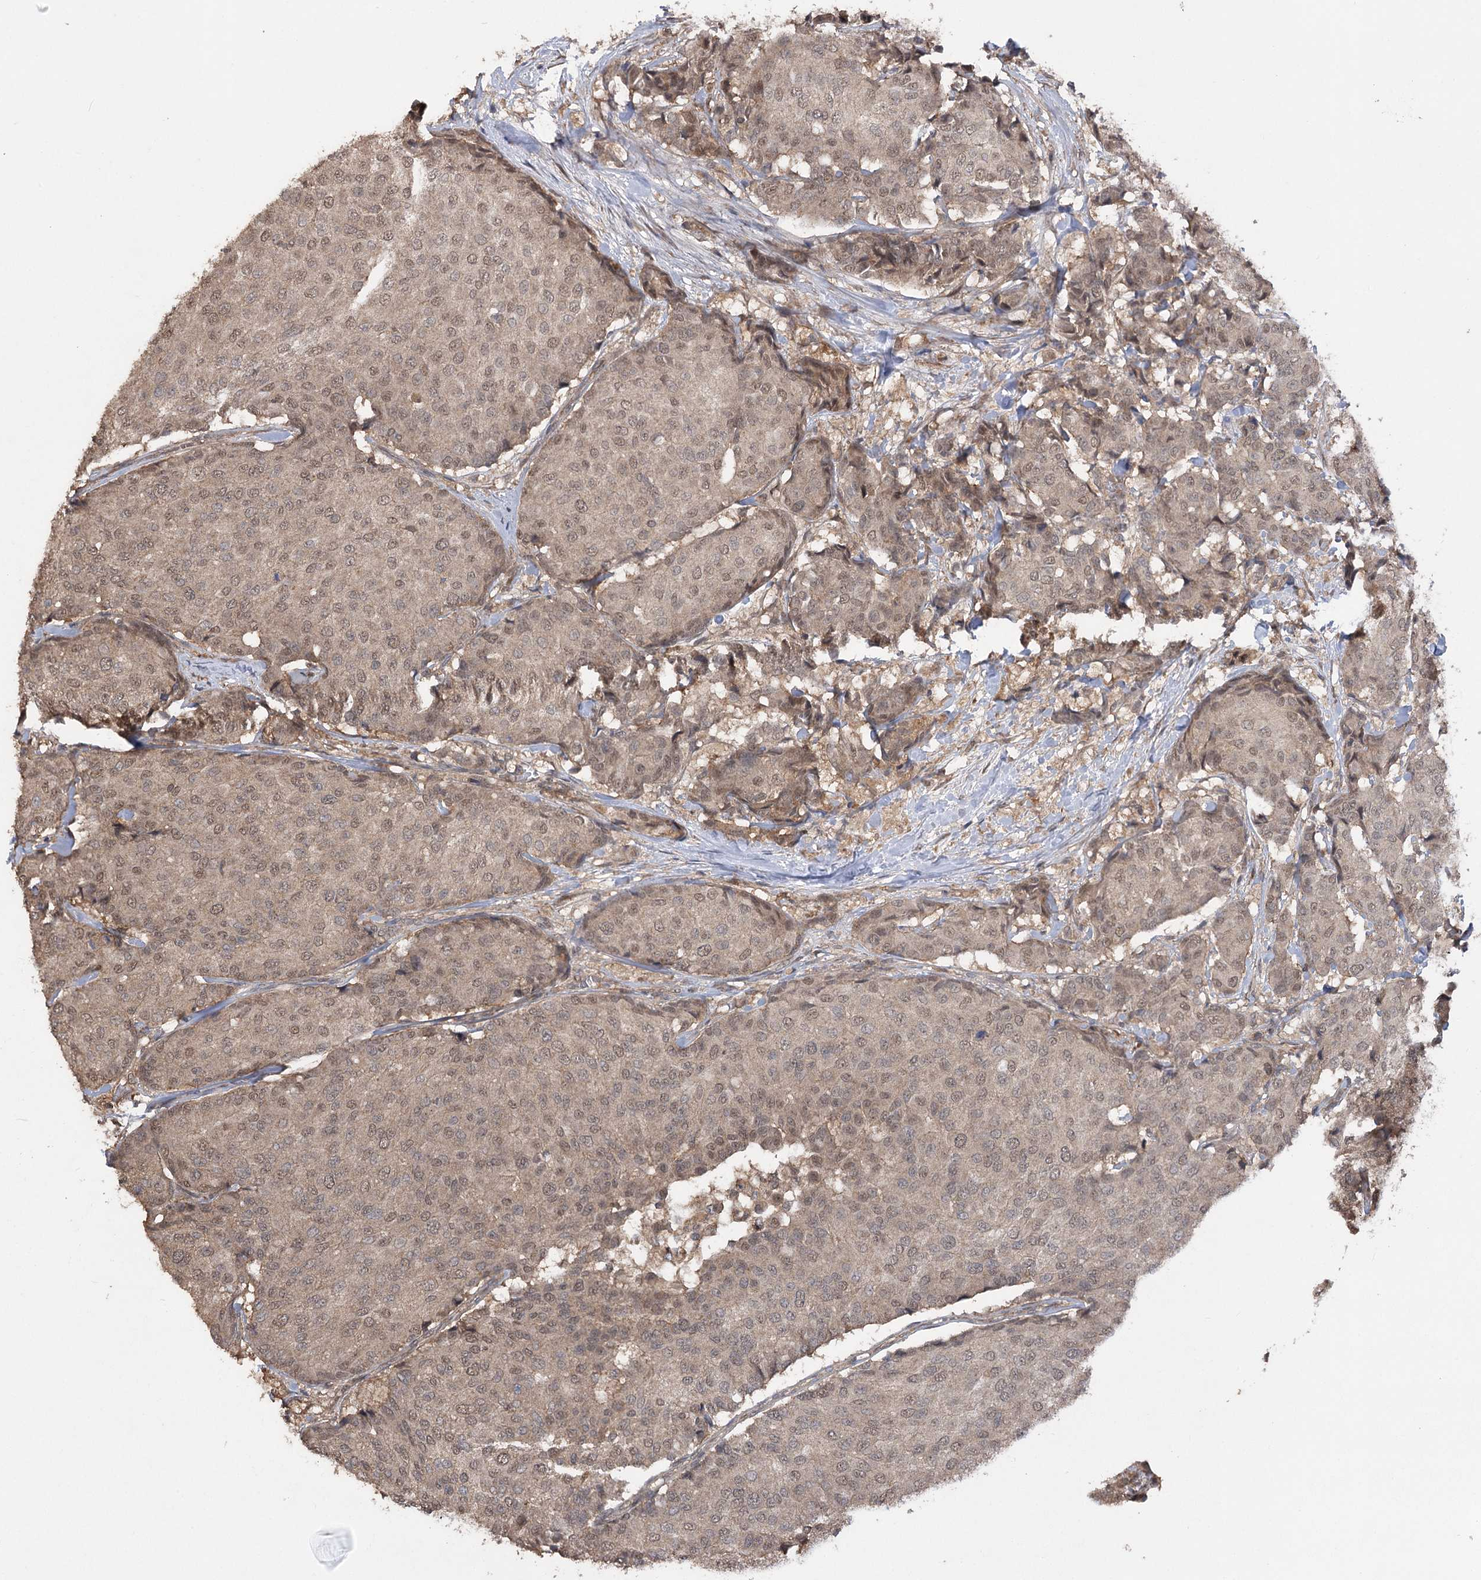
{"staining": {"intensity": "moderate", "quantity": ">75%", "location": "cytoplasmic/membranous,nuclear"}, "tissue": "breast cancer", "cell_type": "Tumor cells", "image_type": "cancer", "snomed": [{"axis": "morphology", "description": "Duct carcinoma"}, {"axis": "topography", "description": "Breast"}], "caption": "Human infiltrating ductal carcinoma (breast) stained with a brown dye shows moderate cytoplasmic/membranous and nuclear positive expression in about >75% of tumor cells.", "gene": "TENM2", "patient": {"sex": "female", "age": 75}}